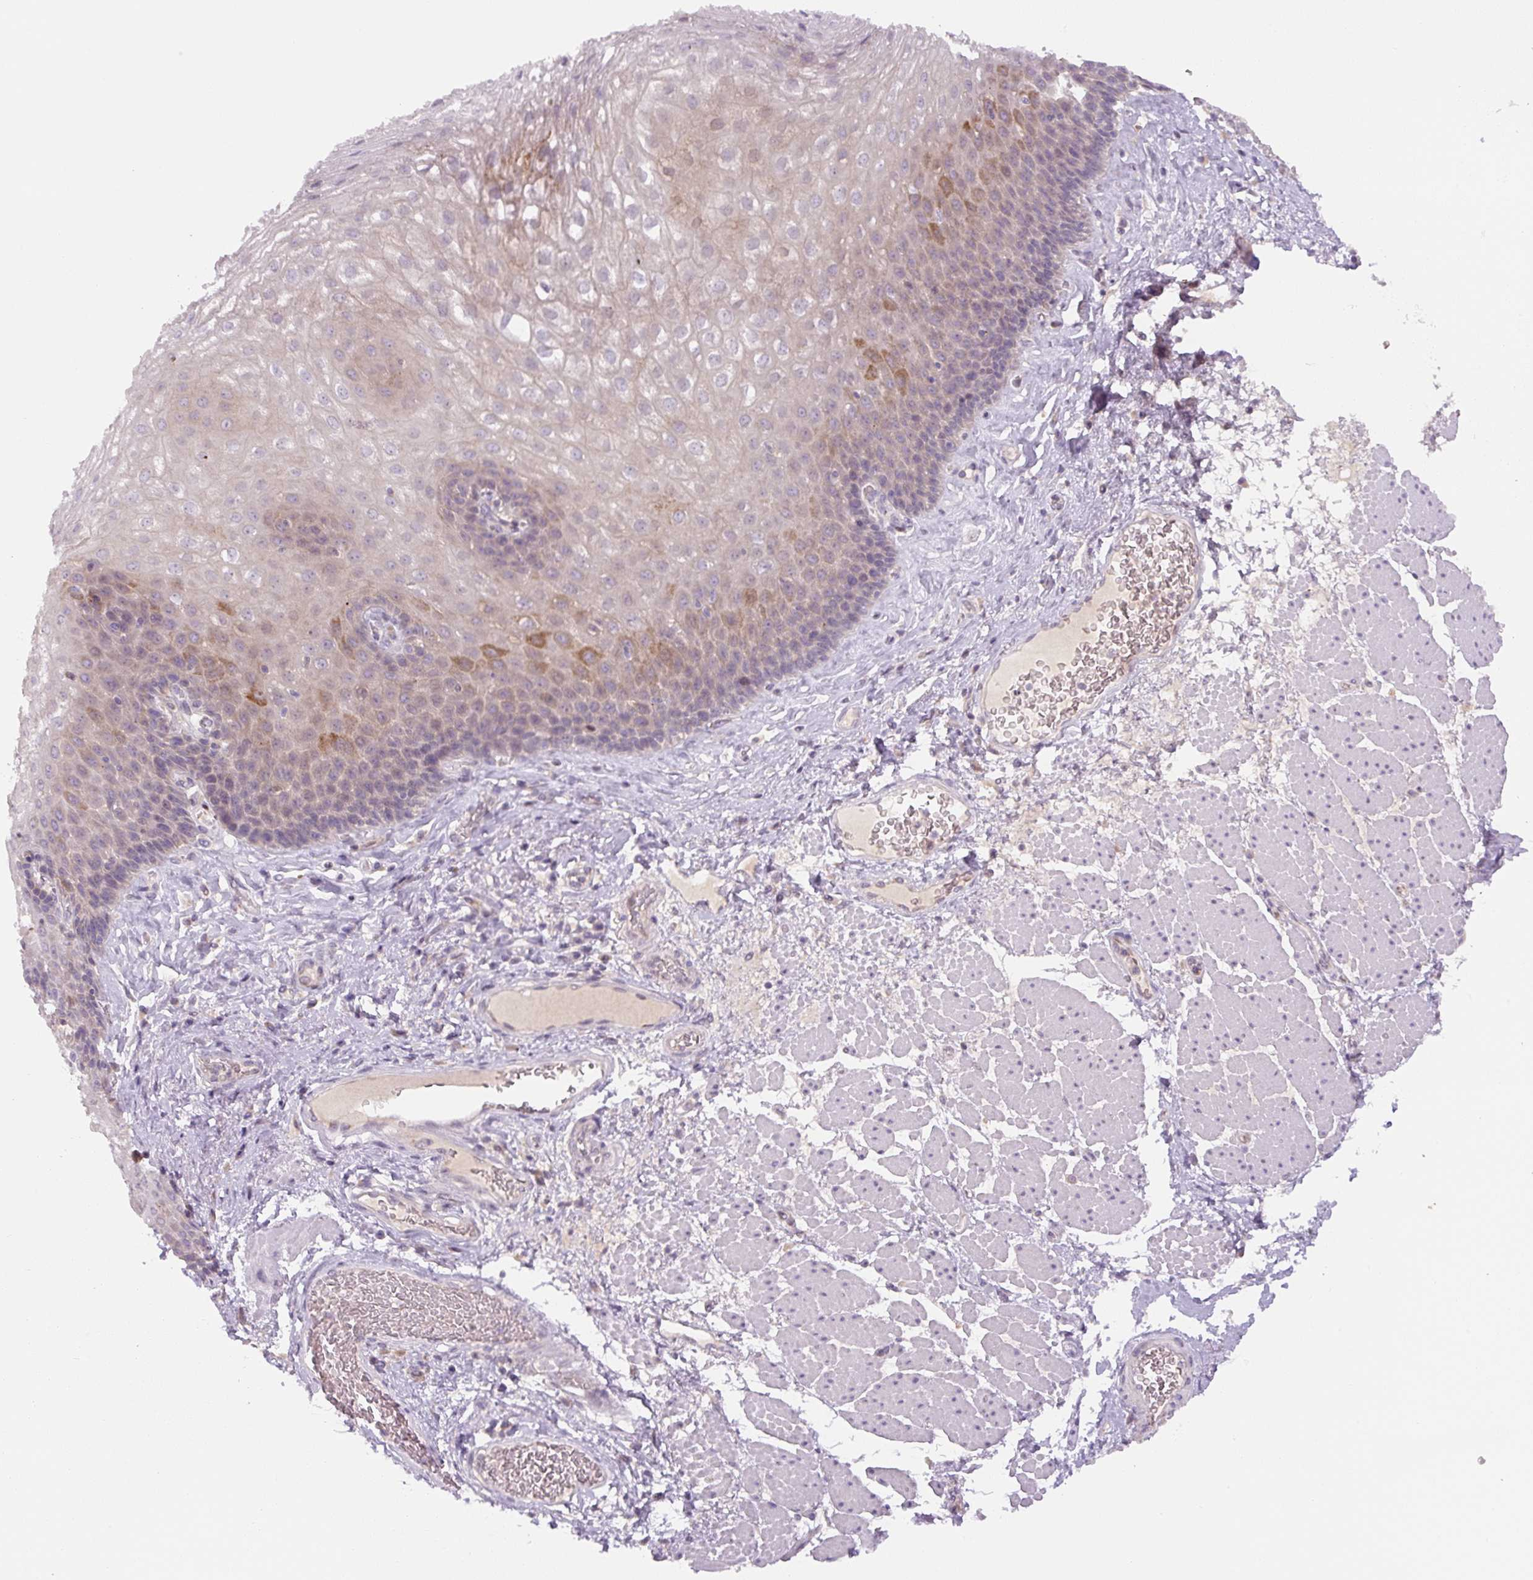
{"staining": {"intensity": "moderate", "quantity": "<25%", "location": "cytoplasmic/membranous"}, "tissue": "esophagus", "cell_type": "Squamous epithelial cells", "image_type": "normal", "snomed": [{"axis": "morphology", "description": "Normal tissue, NOS"}, {"axis": "topography", "description": "Esophagus"}], "caption": "Immunohistochemical staining of unremarkable esophagus shows moderate cytoplasmic/membranous protein staining in about <25% of squamous epithelial cells.", "gene": "YIF1B", "patient": {"sex": "female", "age": 66}}